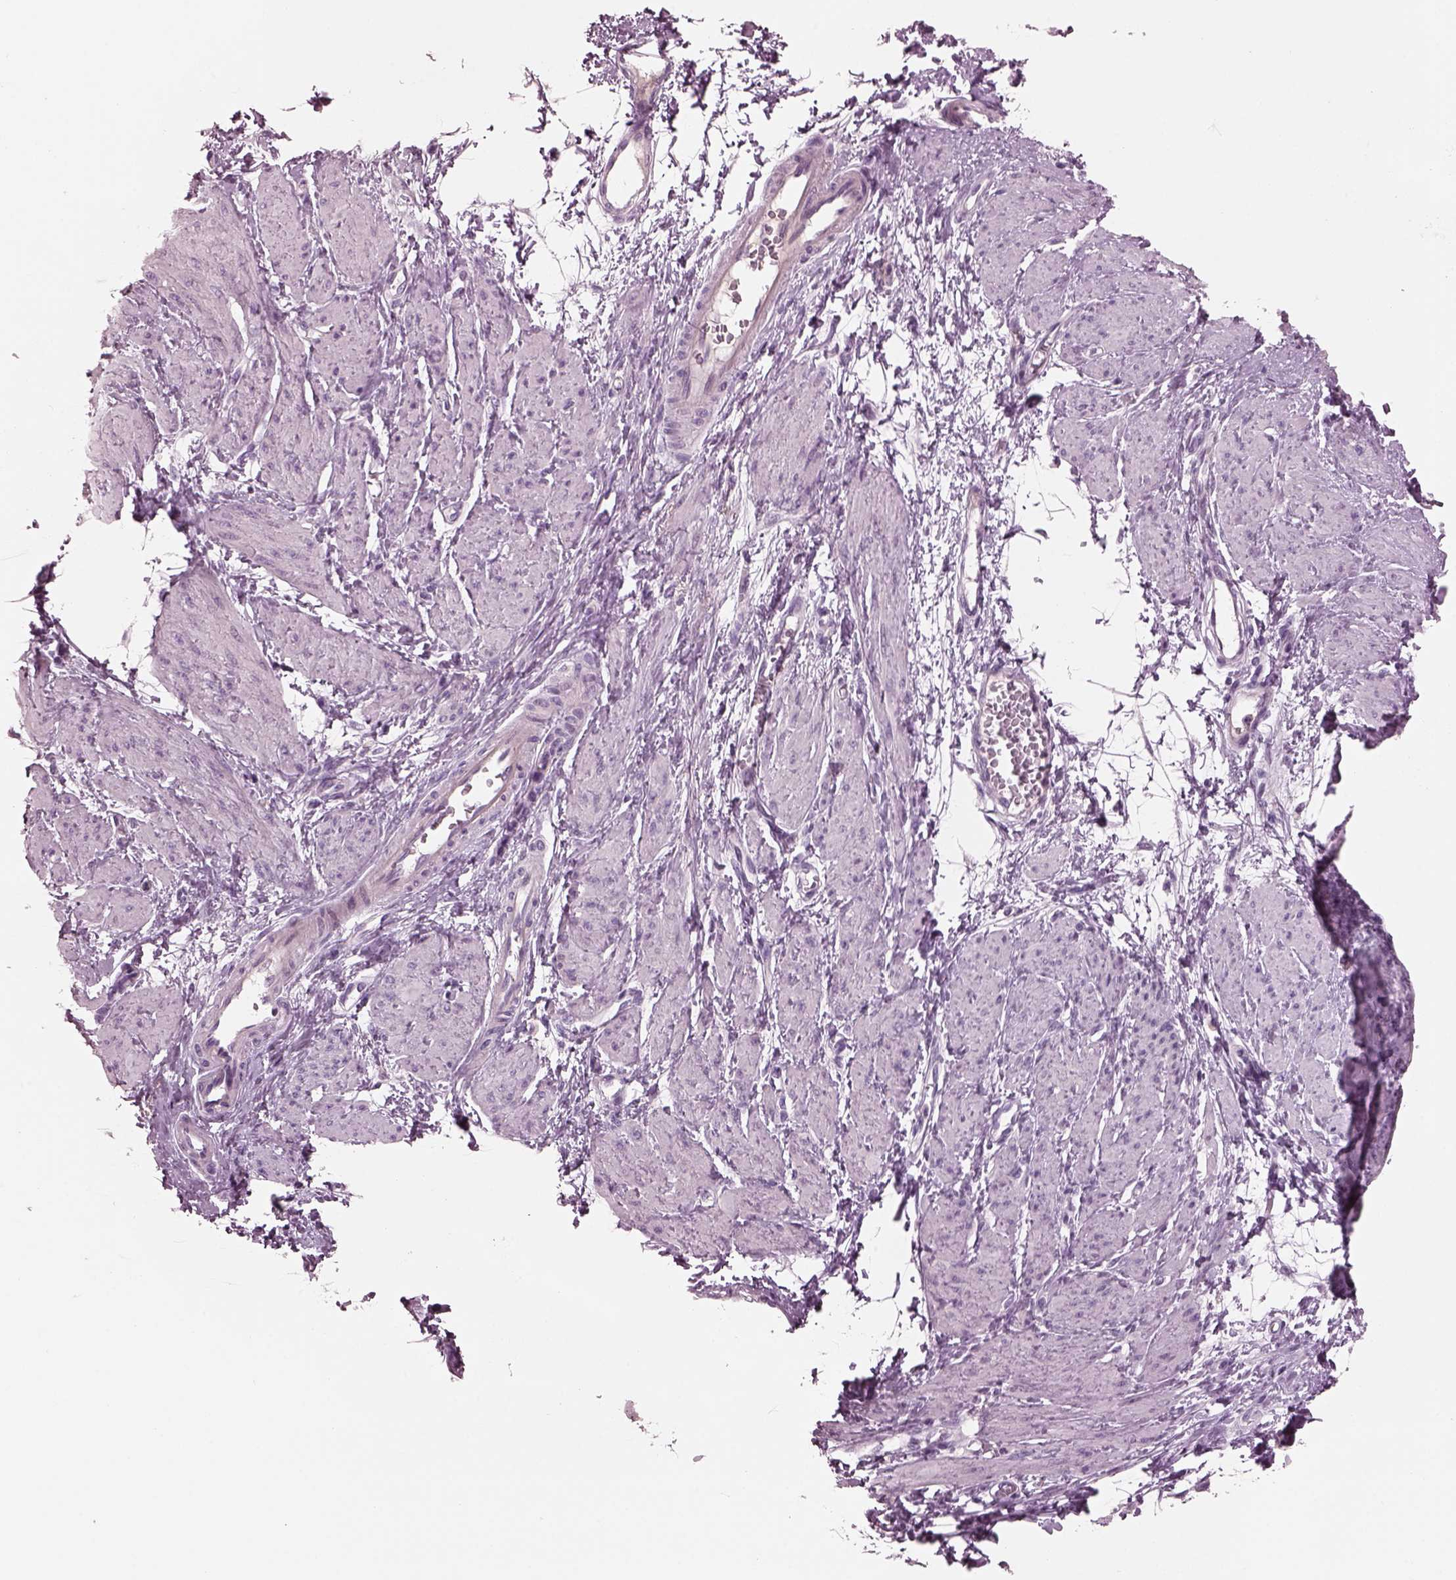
{"staining": {"intensity": "negative", "quantity": "none", "location": "none"}, "tissue": "smooth muscle", "cell_type": "Smooth muscle cells", "image_type": "normal", "snomed": [{"axis": "morphology", "description": "Normal tissue, NOS"}, {"axis": "topography", "description": "Smooth muscle"}, {"axis": "topography", "description": "Uterus"}], "caption": "IHC image of normal smooth muscle: smooth muscle stained with DAB (3,3'-diaminobenzidine) exhibits no significant protein expression in smooth muscle cells. Brightfield microscopy of IHC stained with DAB (brown) and hematoxylin (blue), captured at high magnification.", "gene": "CYLC1", "patient": {"sex": "female", "age": 39}}